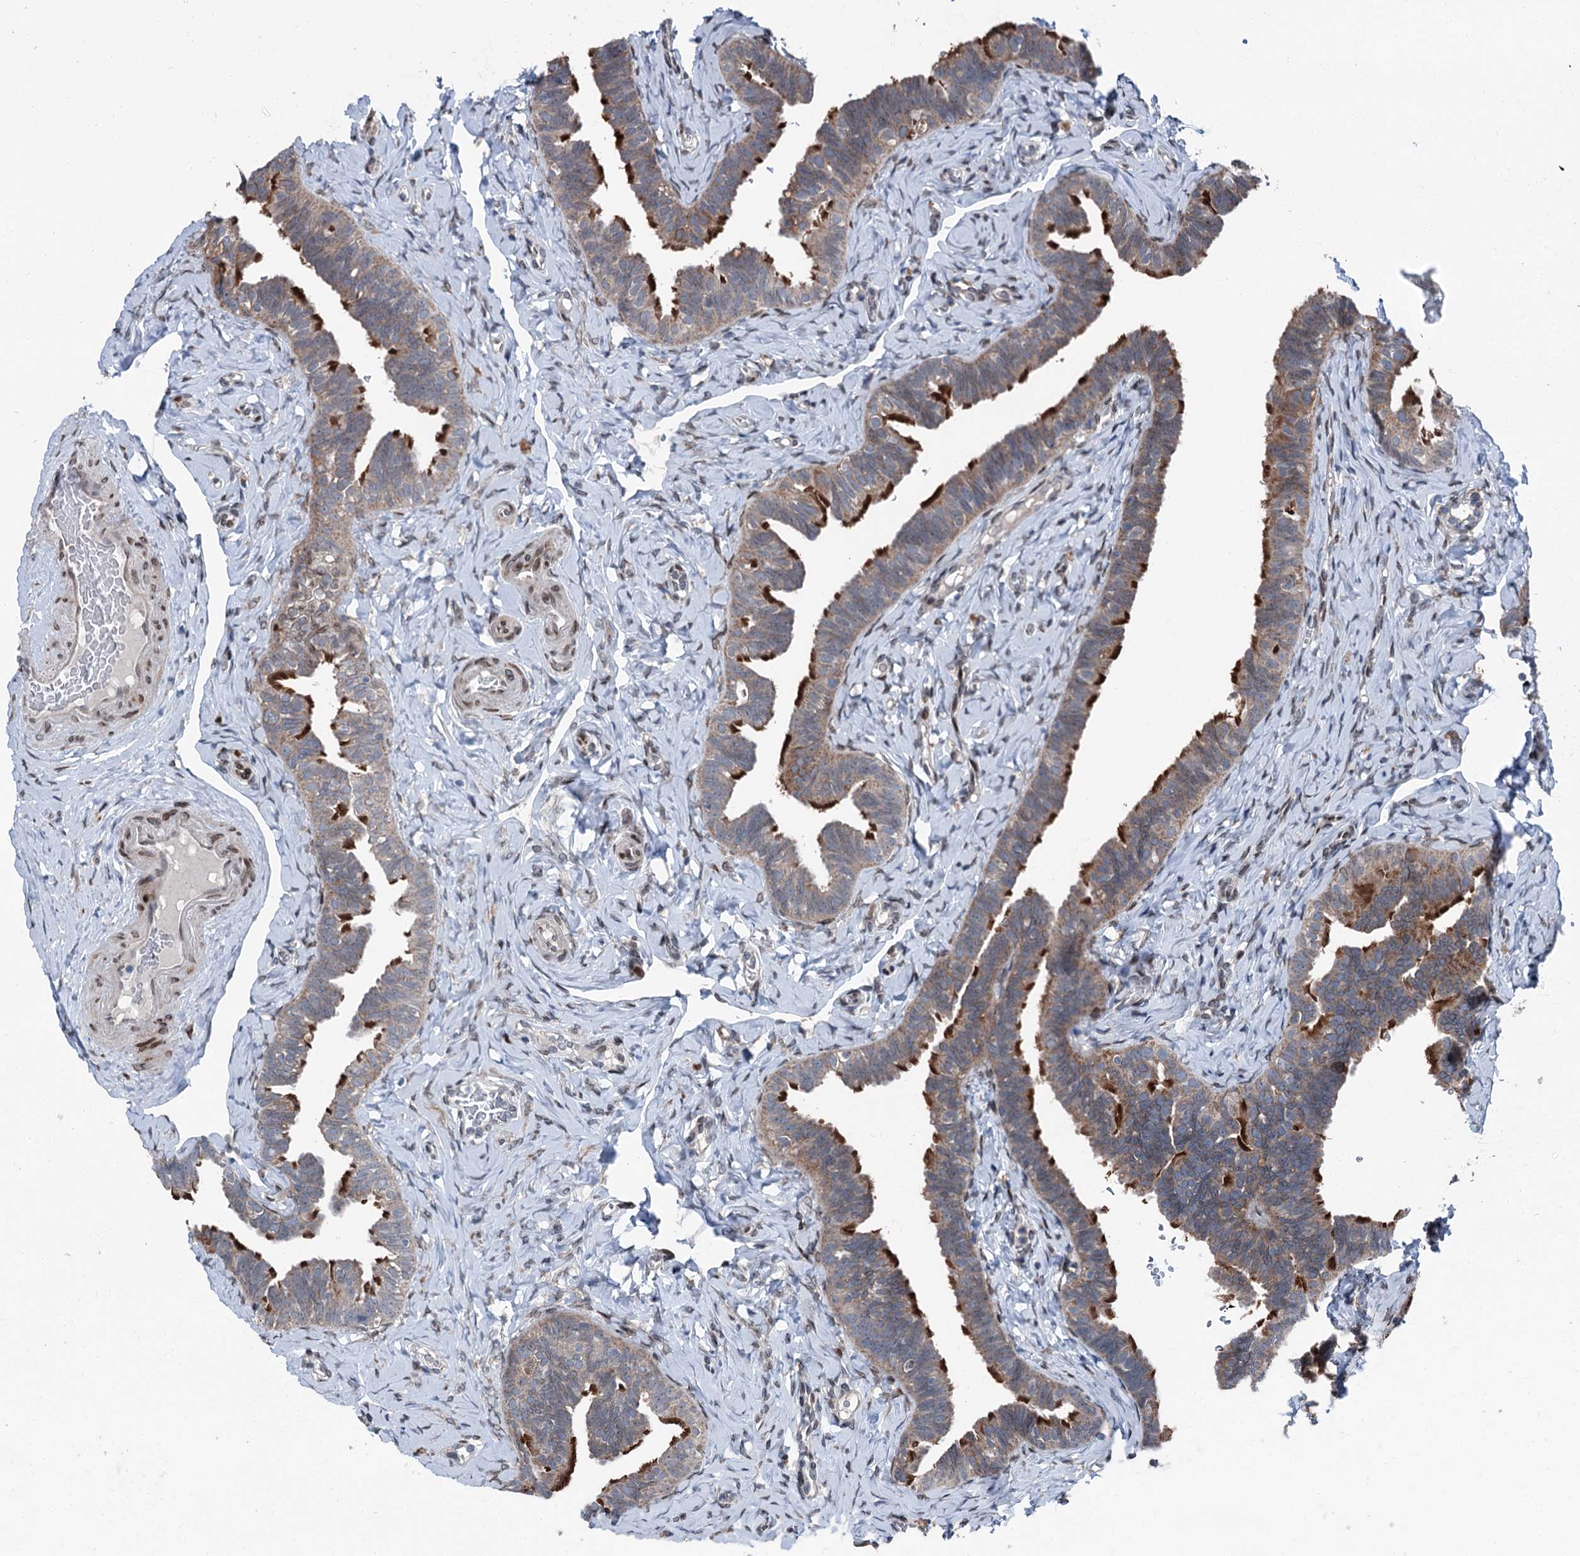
{"staining": {"intensity": "strong", "quantity": "25%-75%", "location": "cytoplasmic/membranous"}, "tissue": "fallopian tube", "cell_type": "Glandular cells", "image_type": "normal", "snomed": [{"axis": "morphology", "description": "Normal tissue, NOS"}, {"axis": "topography", "description": "Fallopian tube"}], "caption": "This is a micrograph of IHC staining of unremarkable fallopian tube, which shows strong positivity in the cytoplasmic/membranous of glandular cells.", "gene": "MRPL14", "patient": {"sex": "female", "age": 39}}